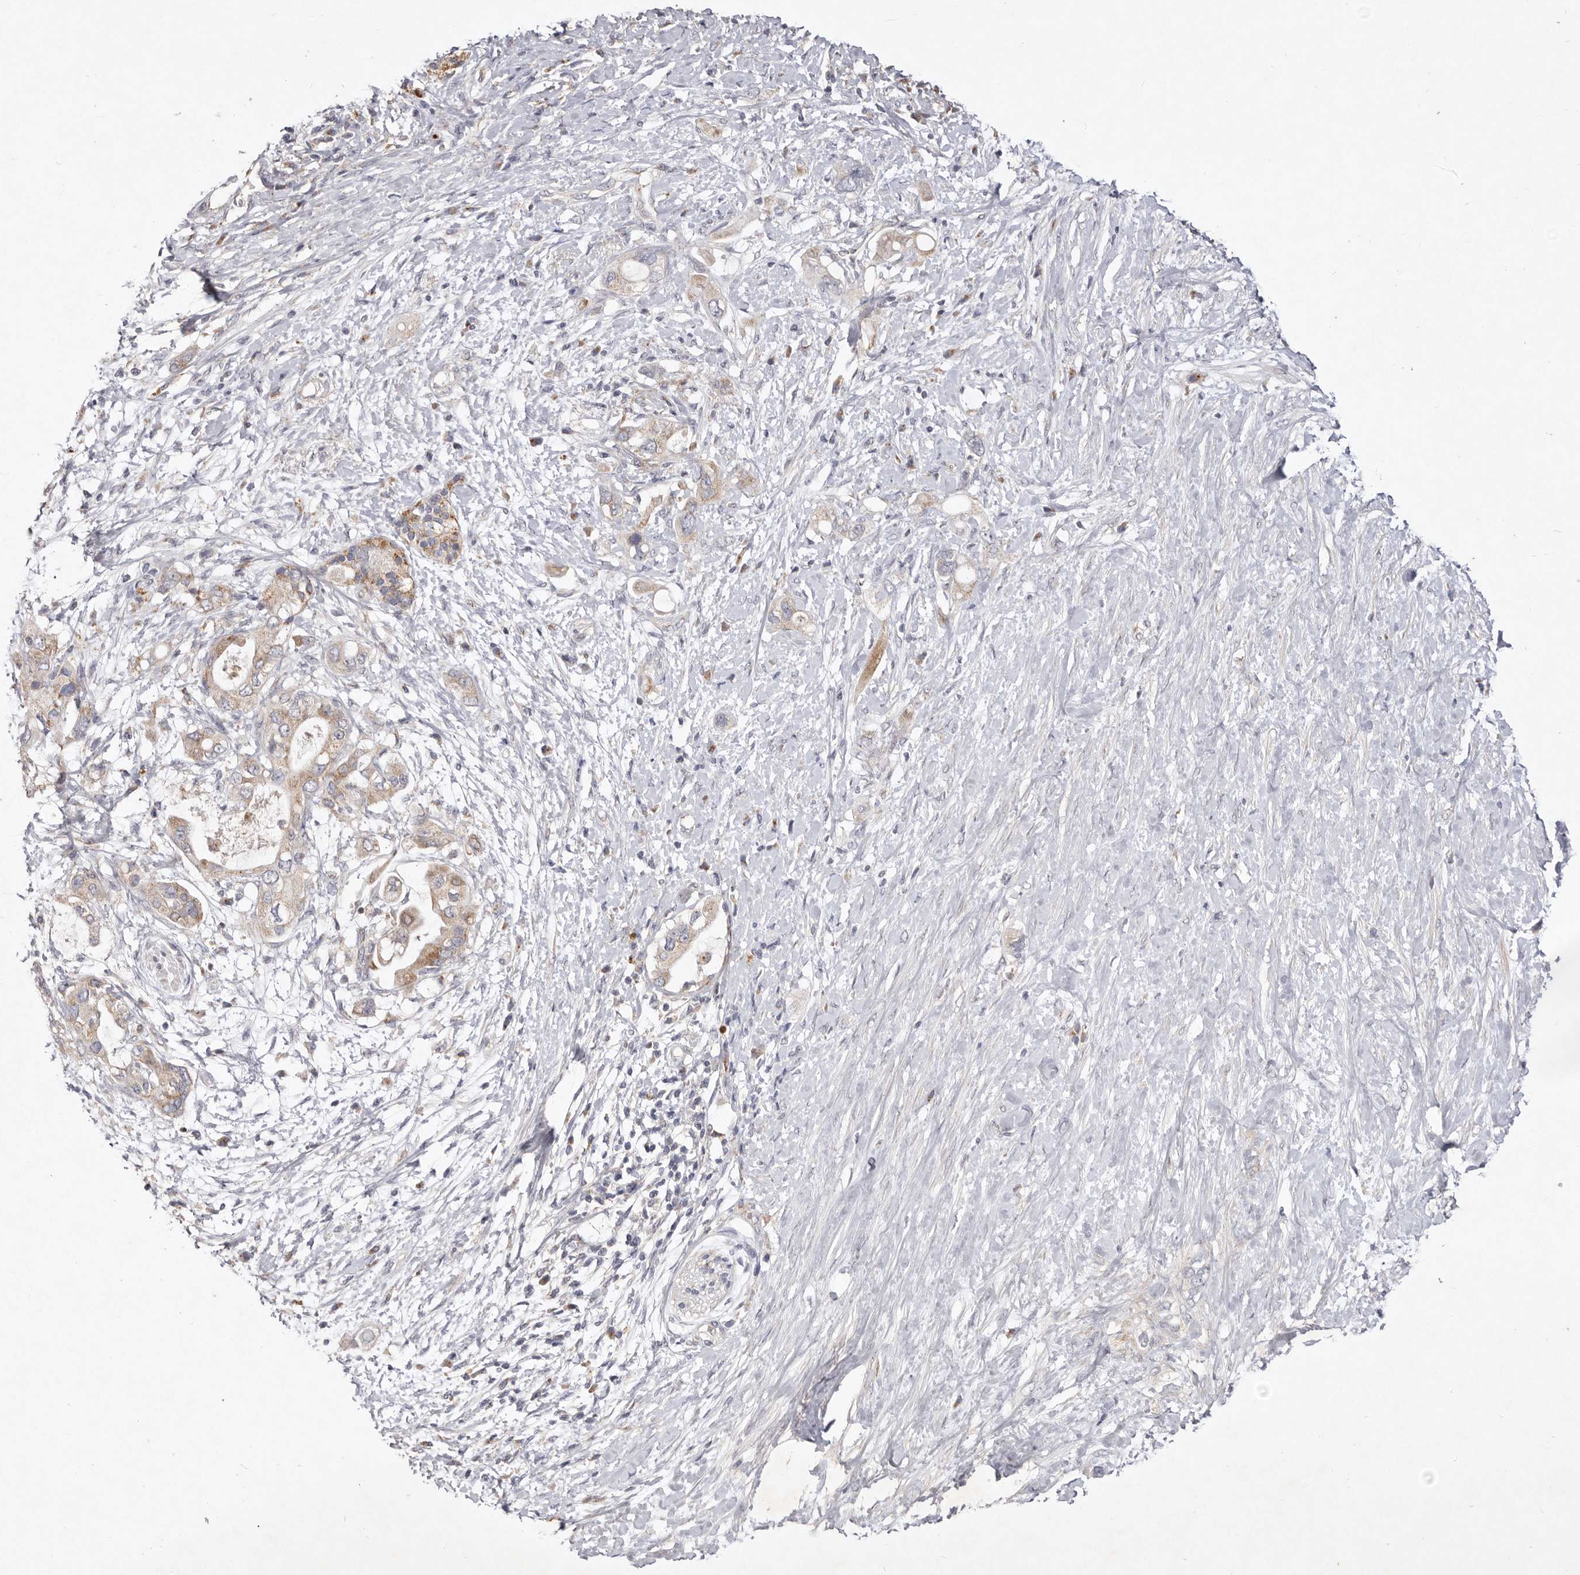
{"staining": {"intensity": "weak", "quantity": ">75%", "location": "cytoplasmic/membranous"}, "tissue": "pancreatic cancer", "cell_type": "Tumor cells", "image_type": "cancer", "snomed": [{"axis": "morphology", "description": "Adenocarcinoma, NOS"}, {"axis": "topography", "description": "Pancreas"}], "caption": "Immunohistochemical staining of pancreatic adenocarcinoma reveals low levels of weak cytoplasmic/membranous positivity in approximately >75% of tumor cells. Nuclei are stained in blue.", "gene": "USP24", "patient": {"sex": "female", "age": 56}}